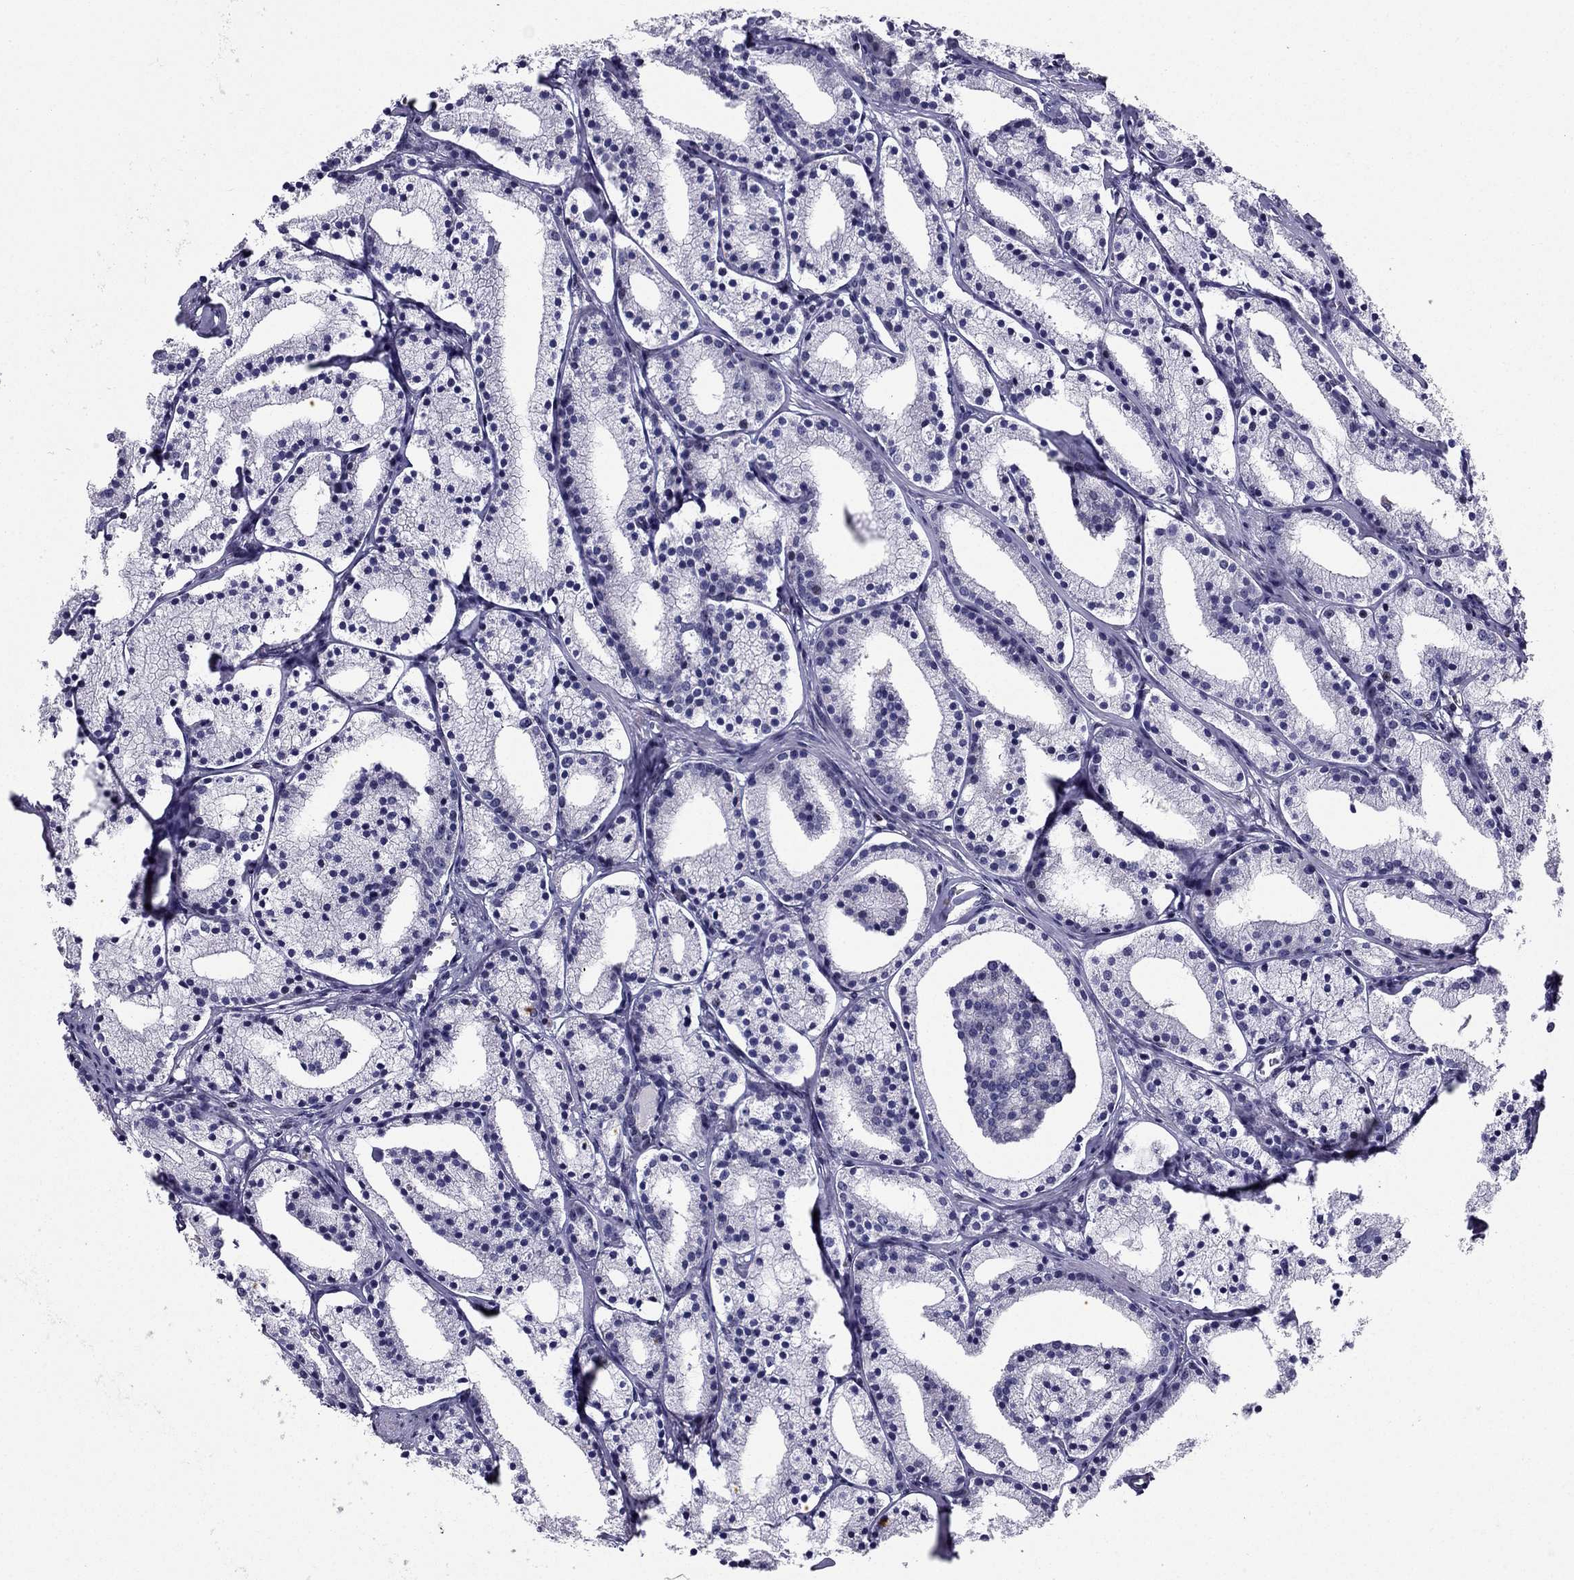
{"staining": {"intensity": "negative", "quantity": "none", "location": "none"}, "tissue": "prostate cancer", "cell_type": "Tumor cells", "image_type": "cancer", "snomed": [{"axis": "morphology", "description": "Adenocarcinoma, NOS"}, {"axis": "topography", "description": "Prostate"}], "caption": "Micrograph shows no significant protein expression in tumor cells of prostate cancer.", "gene": "RPRD2", "patient": {"sex": "male", "age": 69}}